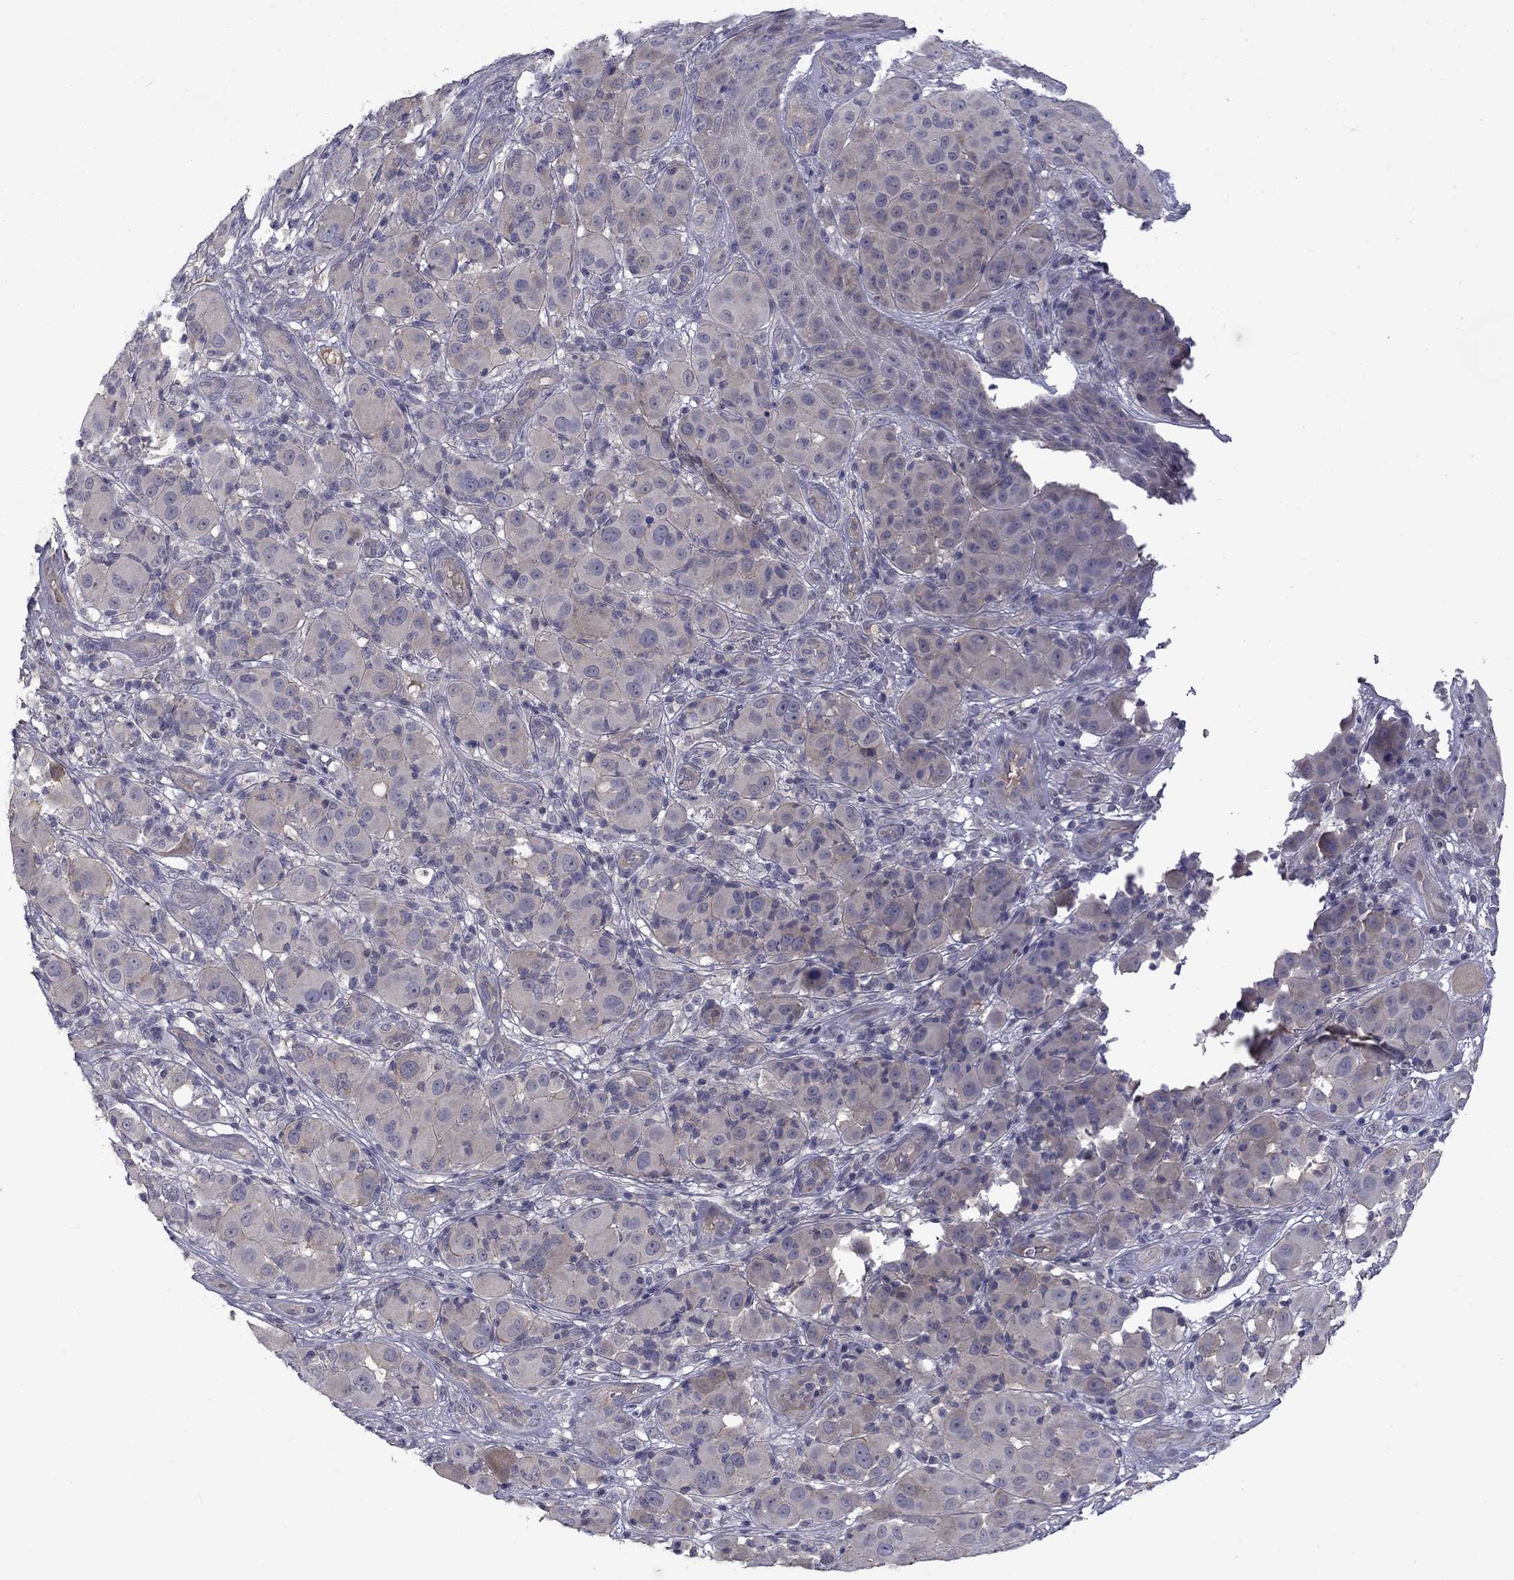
{"staining": {"intensity": "negative", "quantity": "none", "location": "none"}, "tissue": "melanoma", "cell_type": "Tumor cells", "image_type": "cancer", "snomed": [{"axis": "morphology", "description": "Malignant melanoma, NOS"}, {"axis": "topography", "description": "Skin"}], "caption": "Protein analysis of malignant melanoma demonstrates no significant expression in tumor cells. Nuclei are stained in blue.", "gene": "SLC39A14", "patient": {"sex": "female", "age": 87}}